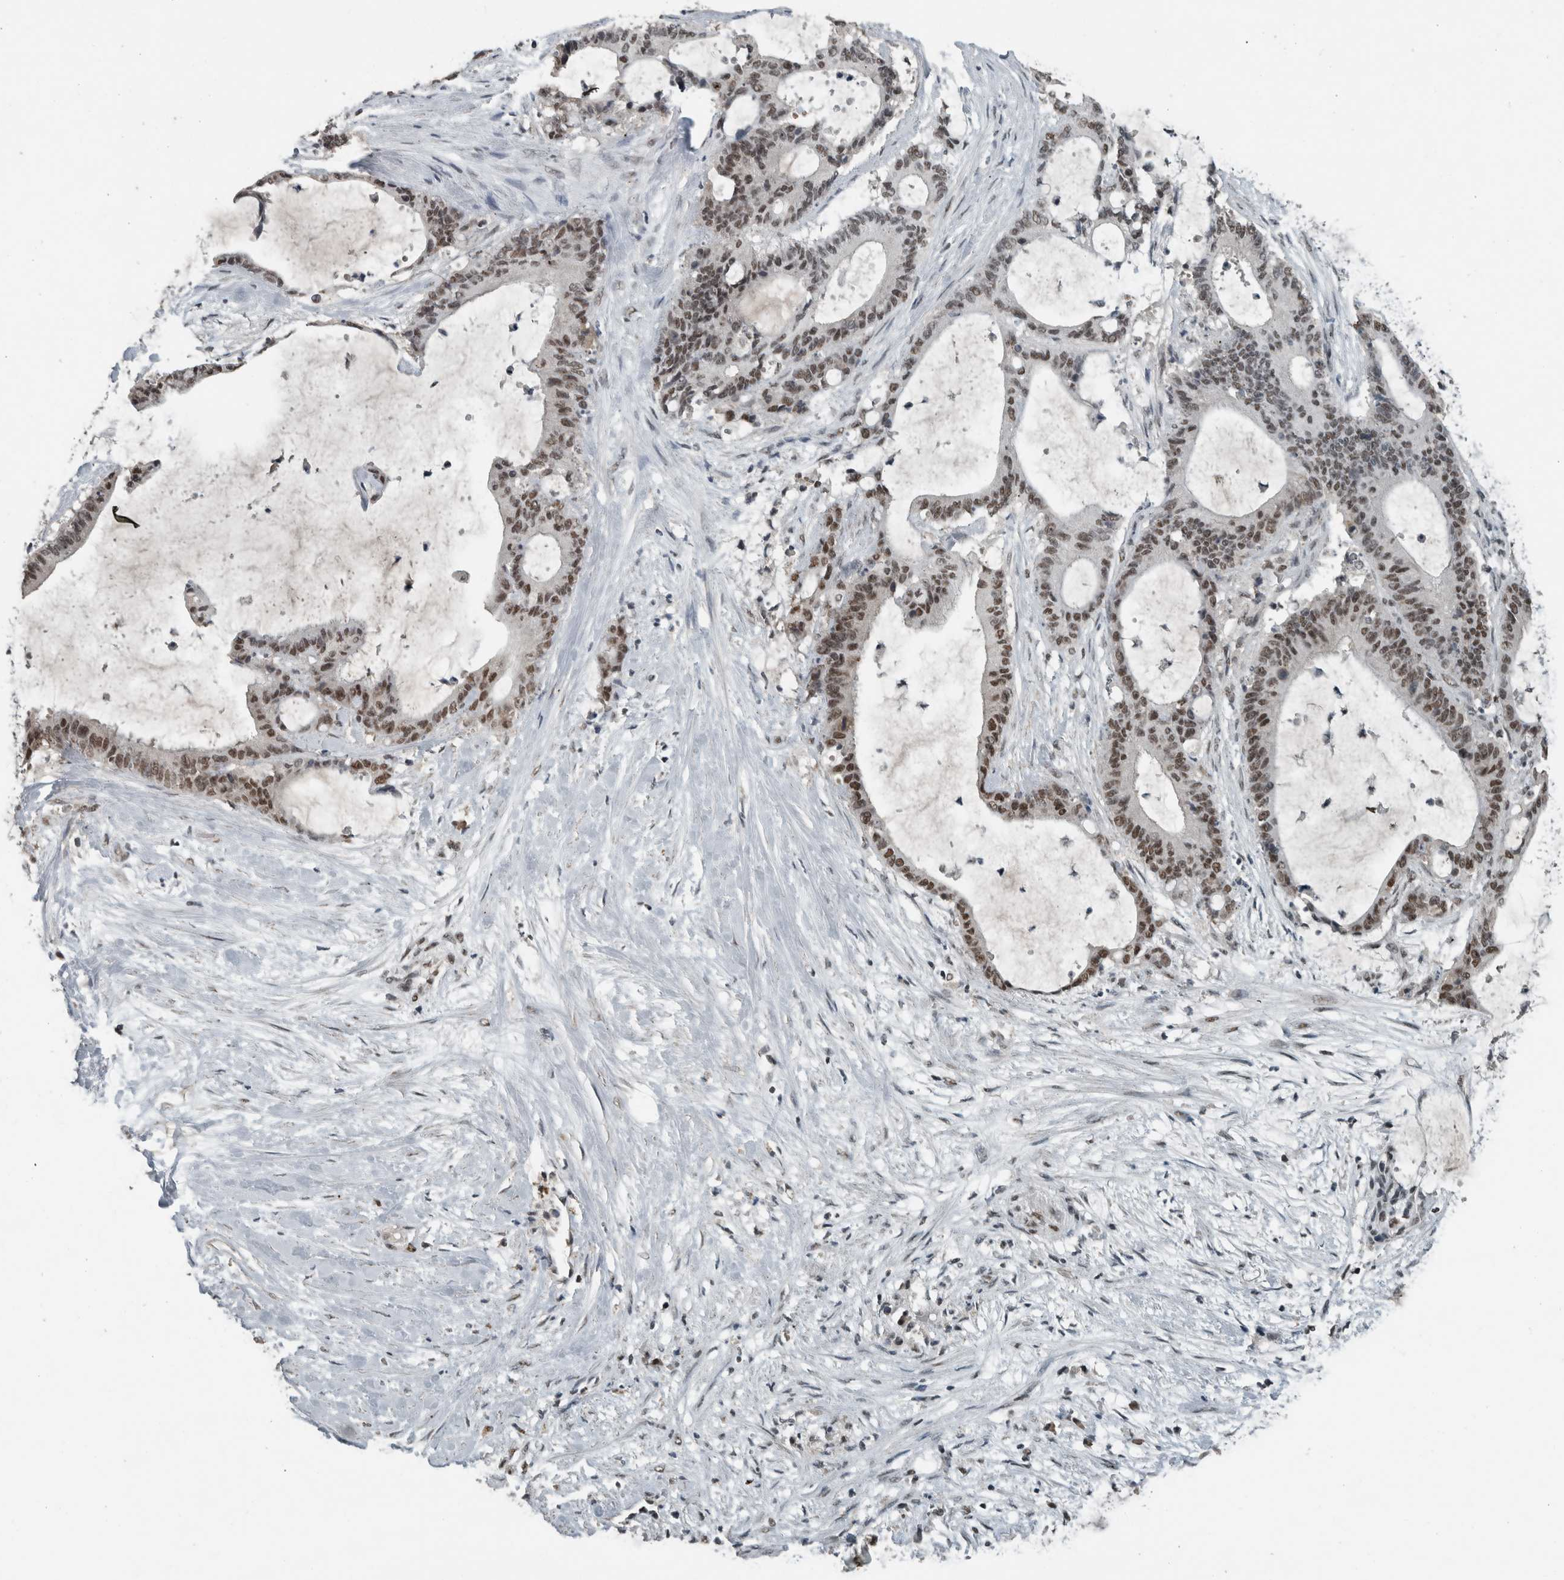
{"staining": {"intensity": "moderate", "quantity": ">75%", "location": "nuclear"}, "tissue": "liver cancer", "cell_type": "Tumor cells", "image_type": "cancer", "snomed": [{"axis": "morphology", "description": "Cholangiocarcinoma"}, {"axis": "topography", "description": "Liver"}], "caption": "Protein staining of liver cancer (cholangiocarcinoma) tissue reveals moderate nuclear staining in about >75% of tumor cells.", "gene": "ZNF24", "patient": {"sex": "female", "age": 73}}